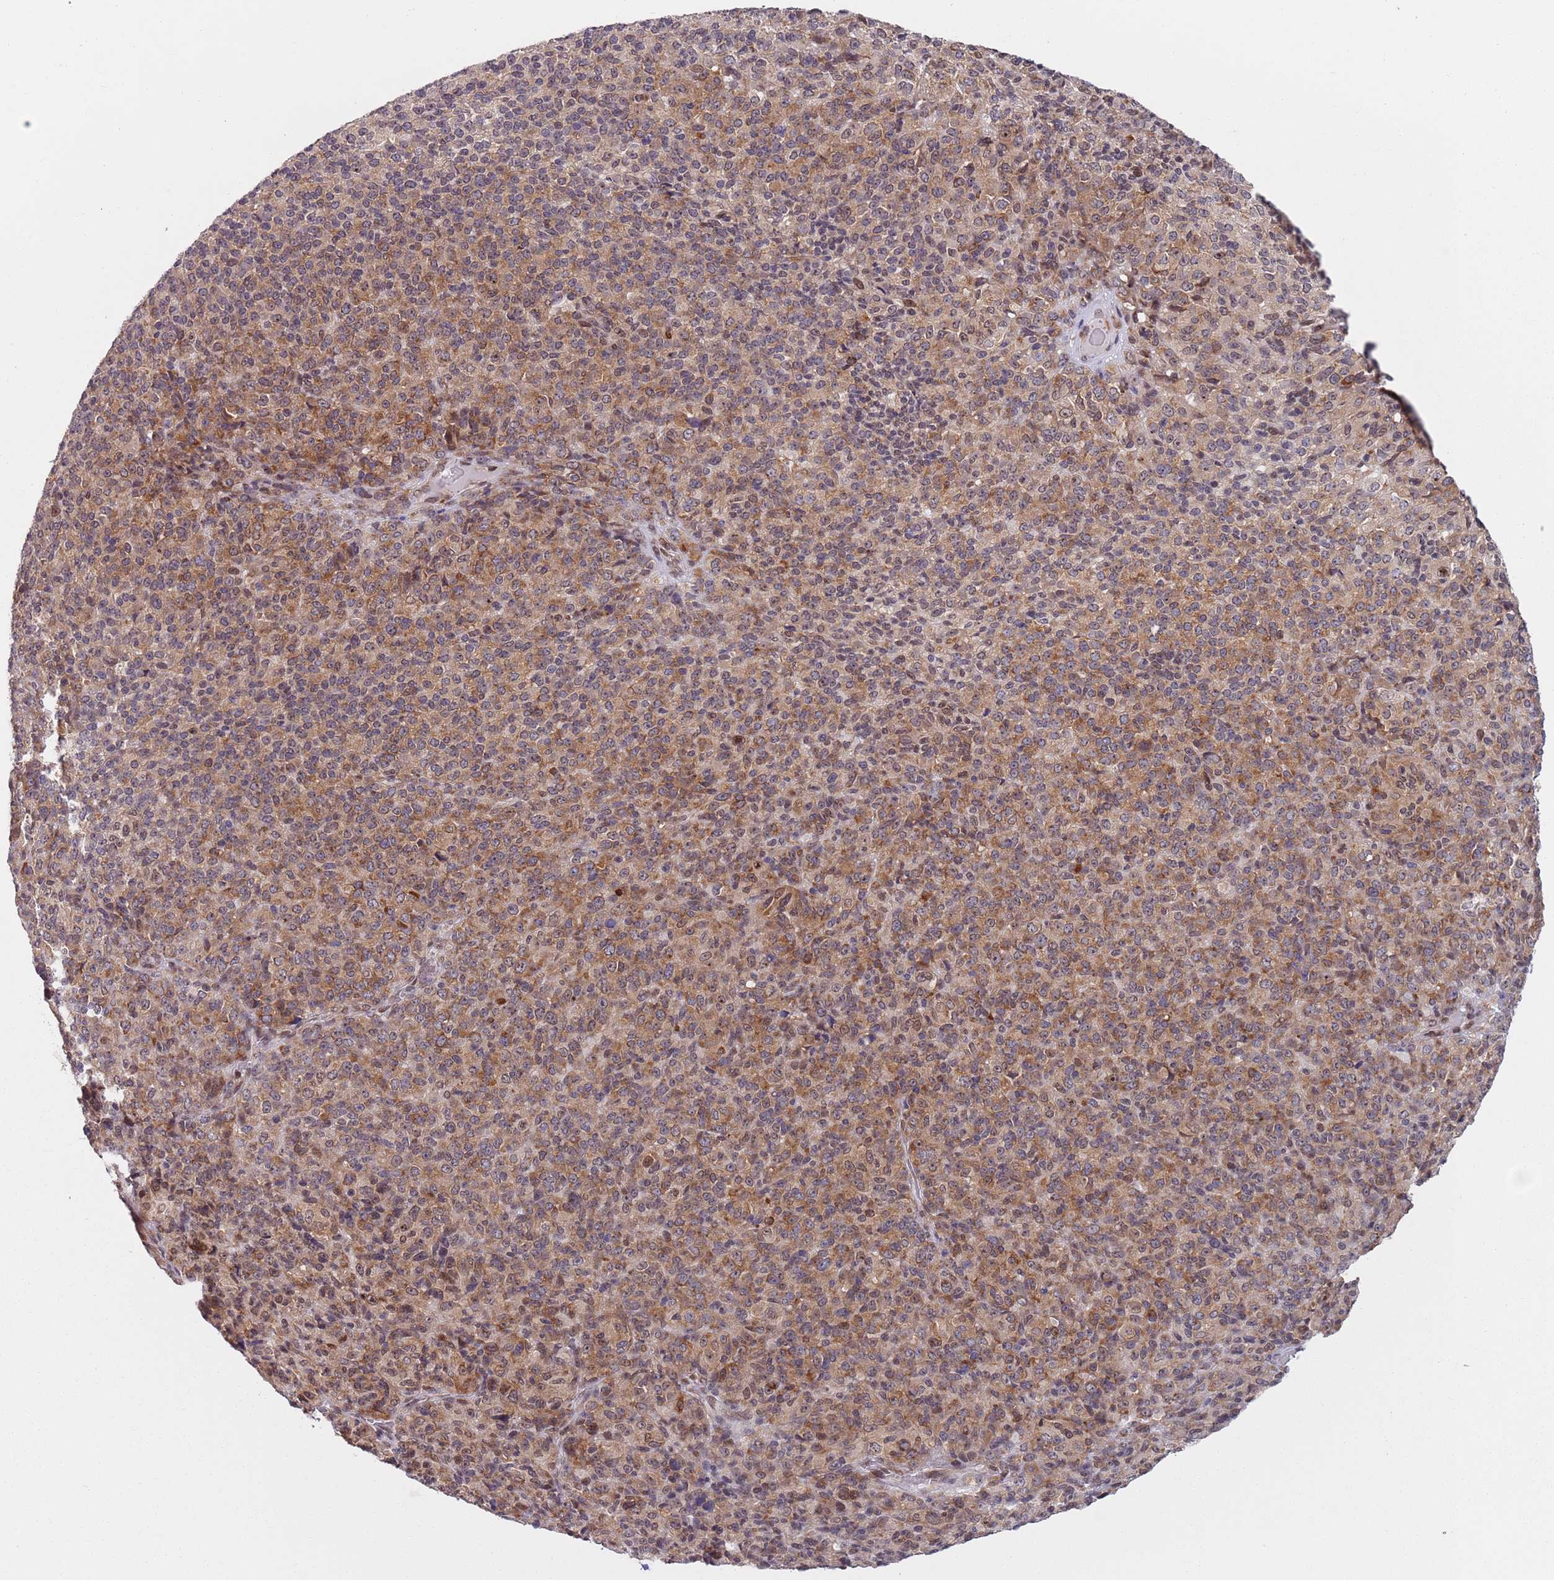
{"staining": {"intensity": "moderate", "quantity": ">75%", "location": "cytoplasmic/membranous,nuclear"}, "tissue": "melanoma", "cell_type": "Tumor cells", "image_type": "cancer", "snomed": [{"axis": "morphology", "description": "Malignant melanoma, Metastatic site"}, {"axis": "topography", "description": "Brain"}], "caption": "Immunohistochemistry (IHC) image of neoplastic tissue: human melanoma stained using immunohistochemistry displays medium levels of moderate protein expression localized specifically in the cytoplasmic/membranous and nuclear of tumor cells, appearing as a cytoplasmic/membranous and nuclear brown color.", "gene": "SLC25A32", "patient": {"sex": "female", "age": 56}}